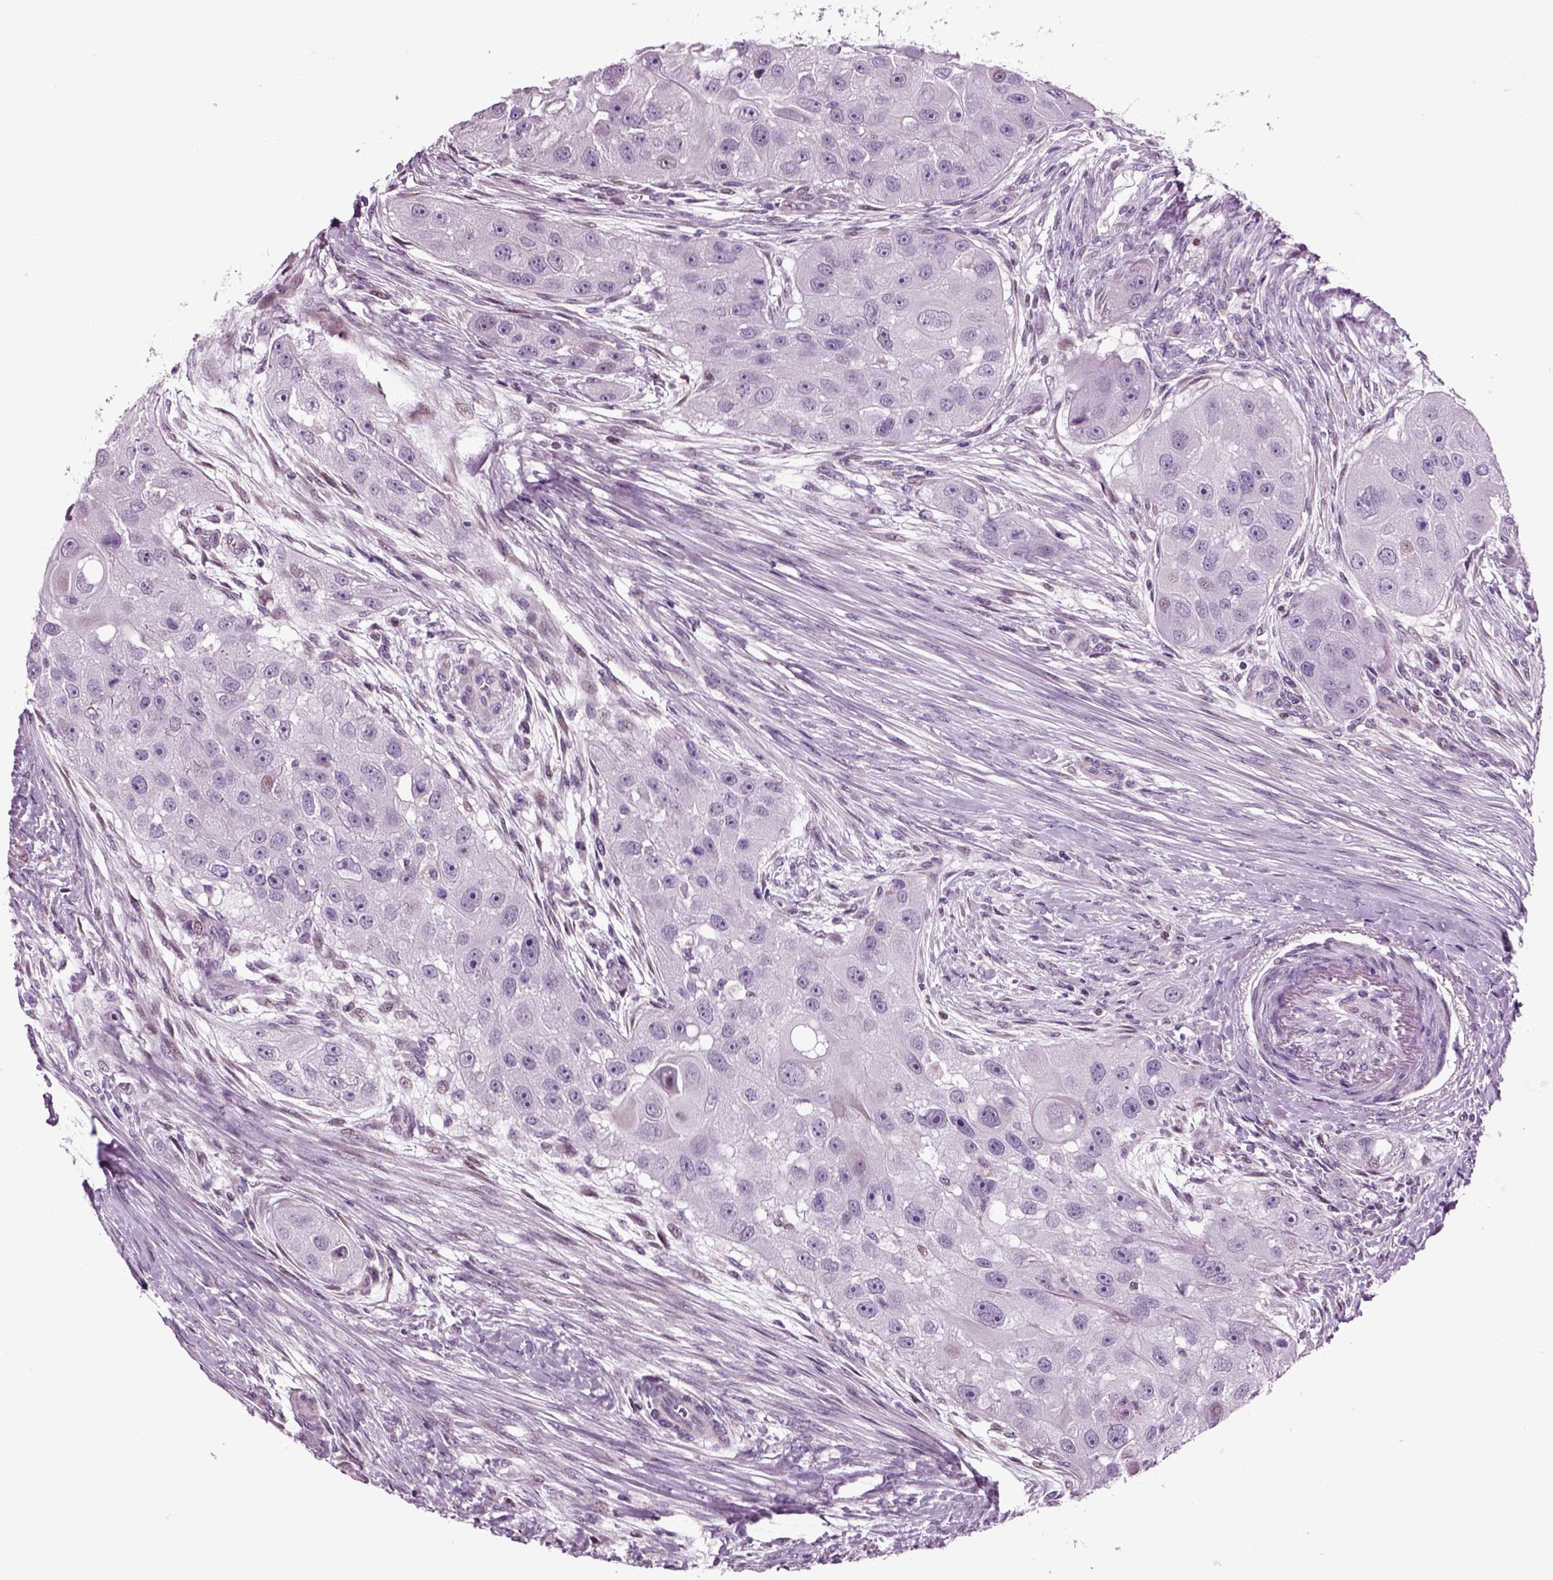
{"staining": {"intensity": "negative", "quantity": "none", "location": "none"}, "tissue": "head and neck cancer", "cell_type": "Tumor cells", "image_type": "cancer", "snomed": [{"axis": "morphology", "description": "Normal tissue, NOS"}, {"axis": "morphology", "description": "Squamous cell carcinoma, NOS"}, {"axis": "topography", "description": "Skeletal muscle"}, {"axis": "topography", "description": "Head-Neck"}], "caption": "This is an immunohistochemistry histopathology image of human head and neck cancer. There is no positivity in tumor cells.", "gene": "ARID3A", "patient": {"sex": "male", "age": 51}}